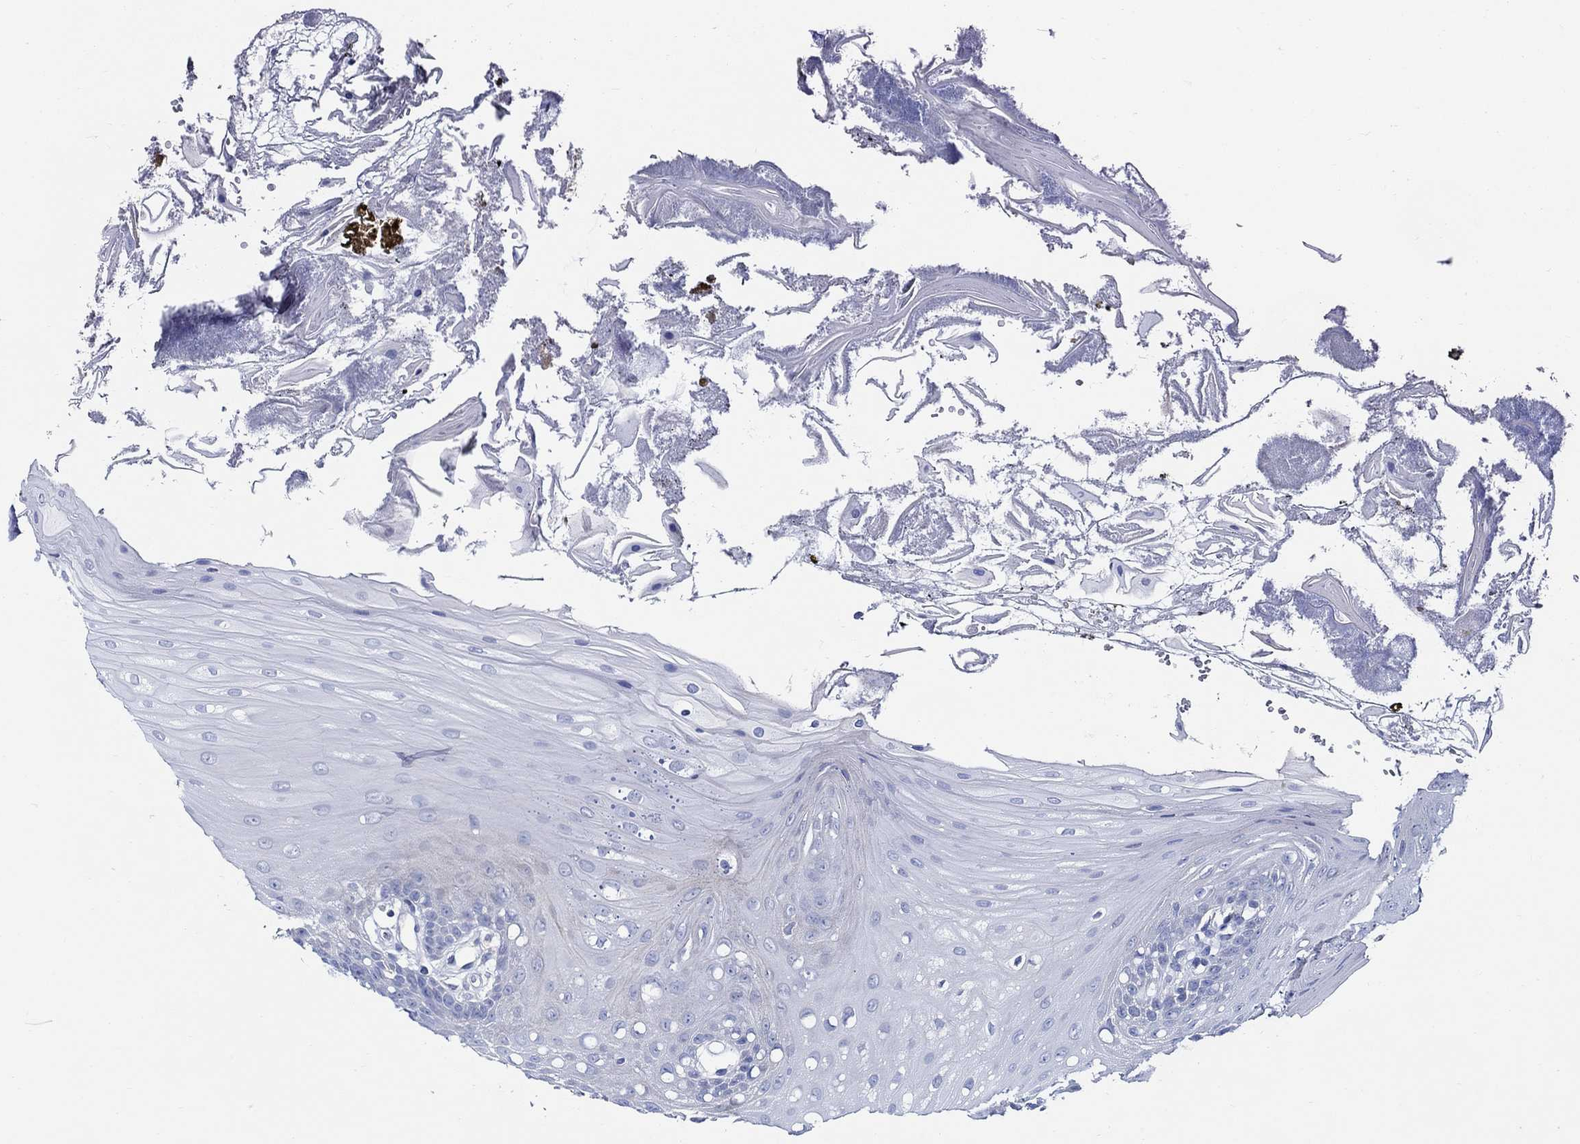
{"staining": {"intensity": "negative", "quantity": "none", "location": "none"}, "tissue": "oral mucosa", "cell_type": "Squamous epithelial cells", "image_type": "normal", "snomed": [{"axis": "morphology", "description": "Normal tissue, NOS"}, {"axis": "morphology", "description": "Squamous cell carcinoma, NOS"}, {"axis": "topography", "description": "Oral tissue"}, {"axis": "topography", "description": "Head-Neck"}], "caption": "The image shows no staining of squamous epithelial cells in unremarkable oral mucosa. (DAB (3,3'-diaminobenzidine) IHC, high magnification).", "gene": "SKOR1", "patient": {"sex": "male", "age": 69}}